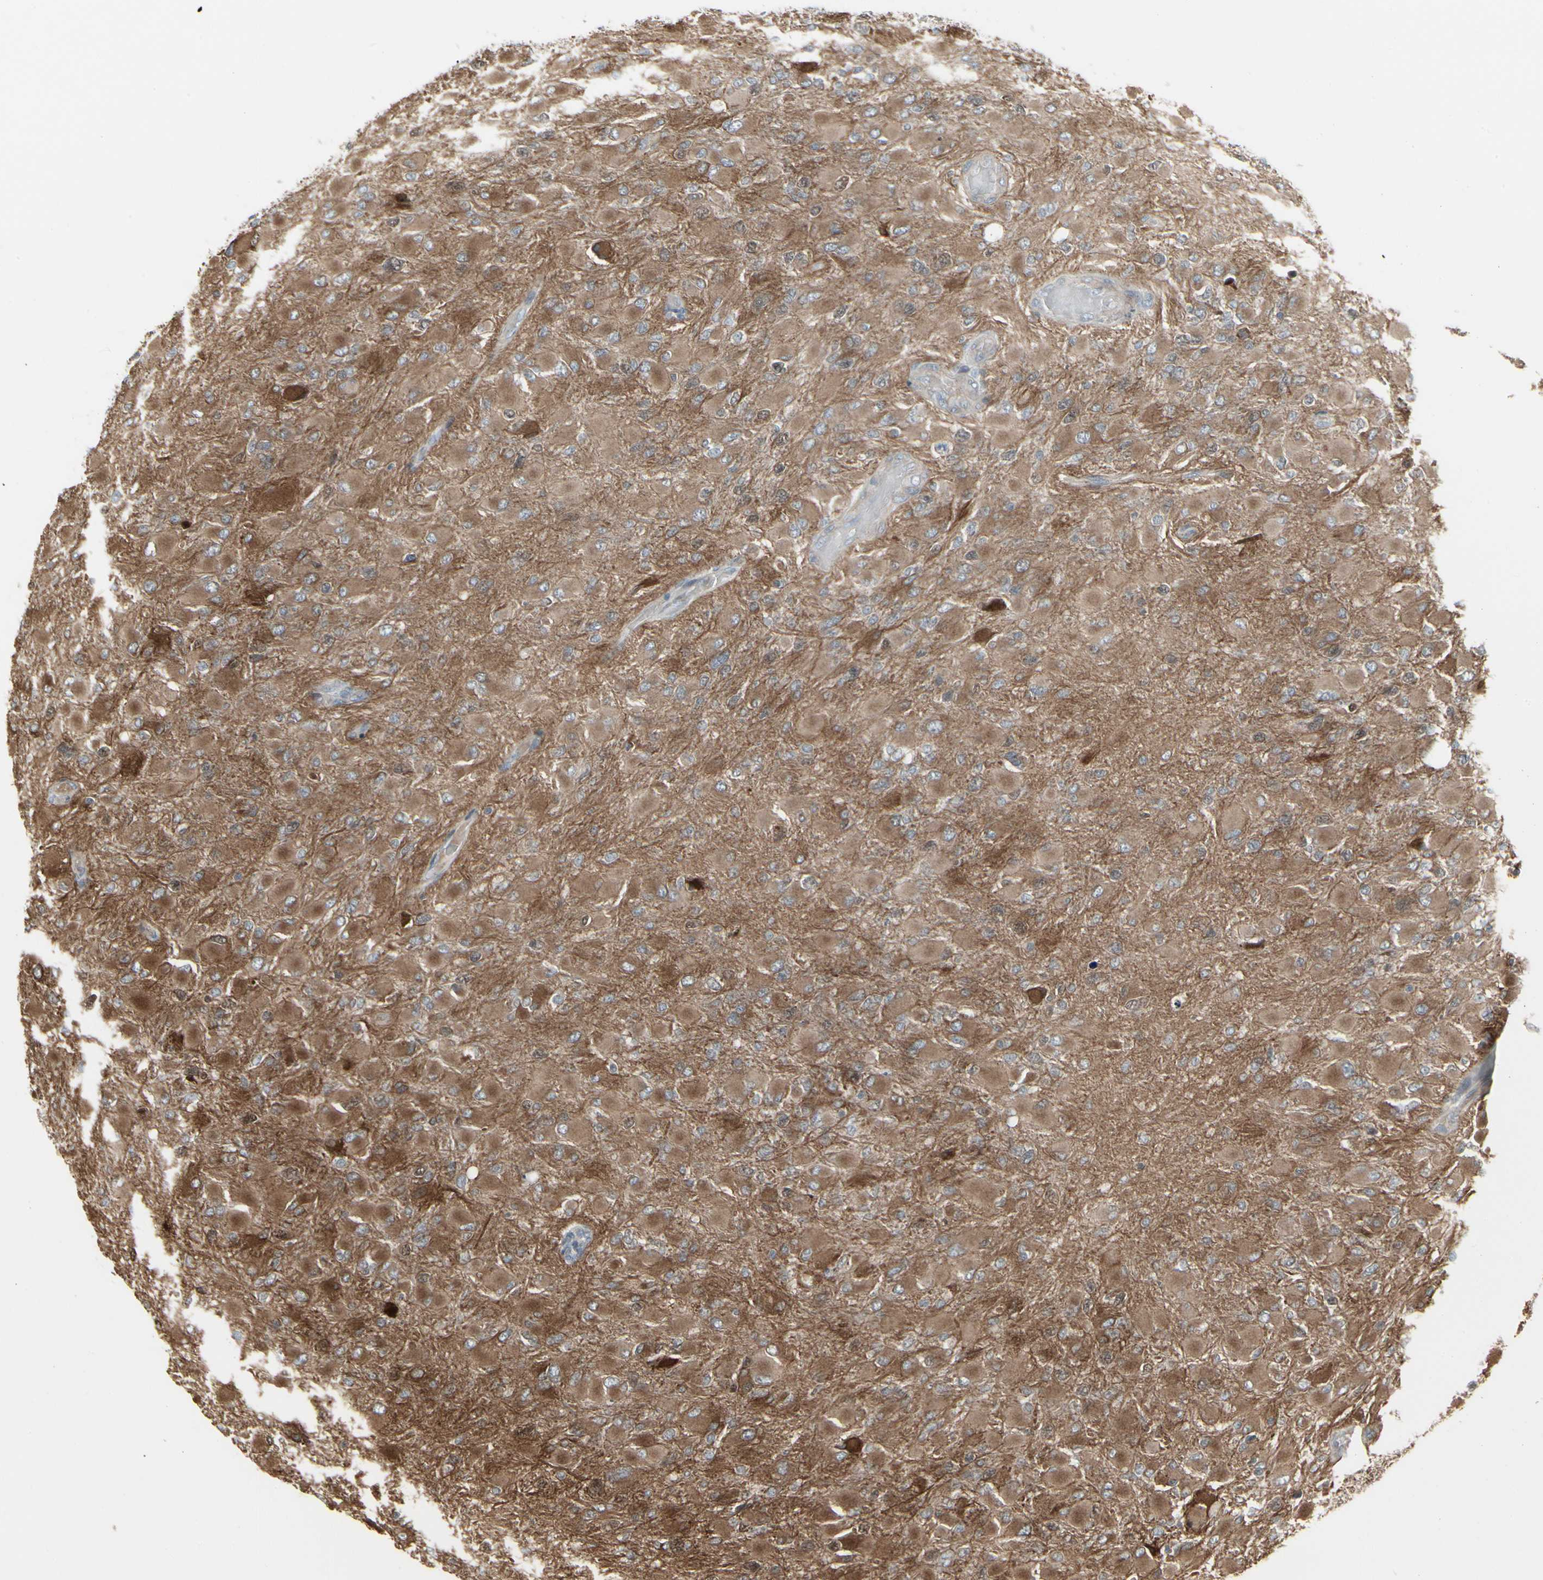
{"staining": {"intensity": "moderate", "quantity": ">75%", "location": "cytoplasmic/membranous"}, "tissue": "glioma", "cell_type": "Tumor cells", "image_type": "cancer", "snomed": [{"axis": "morphology", "description": "Glioma, malignant, High grade"}, {"axis": "topography", "description": "Cerebral cortex"}], "caption": "Immunohistochemical staining of human malignant glioma (high-grade) reveals medium levels of moderate cytoplasmic/membranous protein staining in about >75% of tumor cells.", "gene": "IGFBP6", "patient": {"sex": "female", "age": 36}}